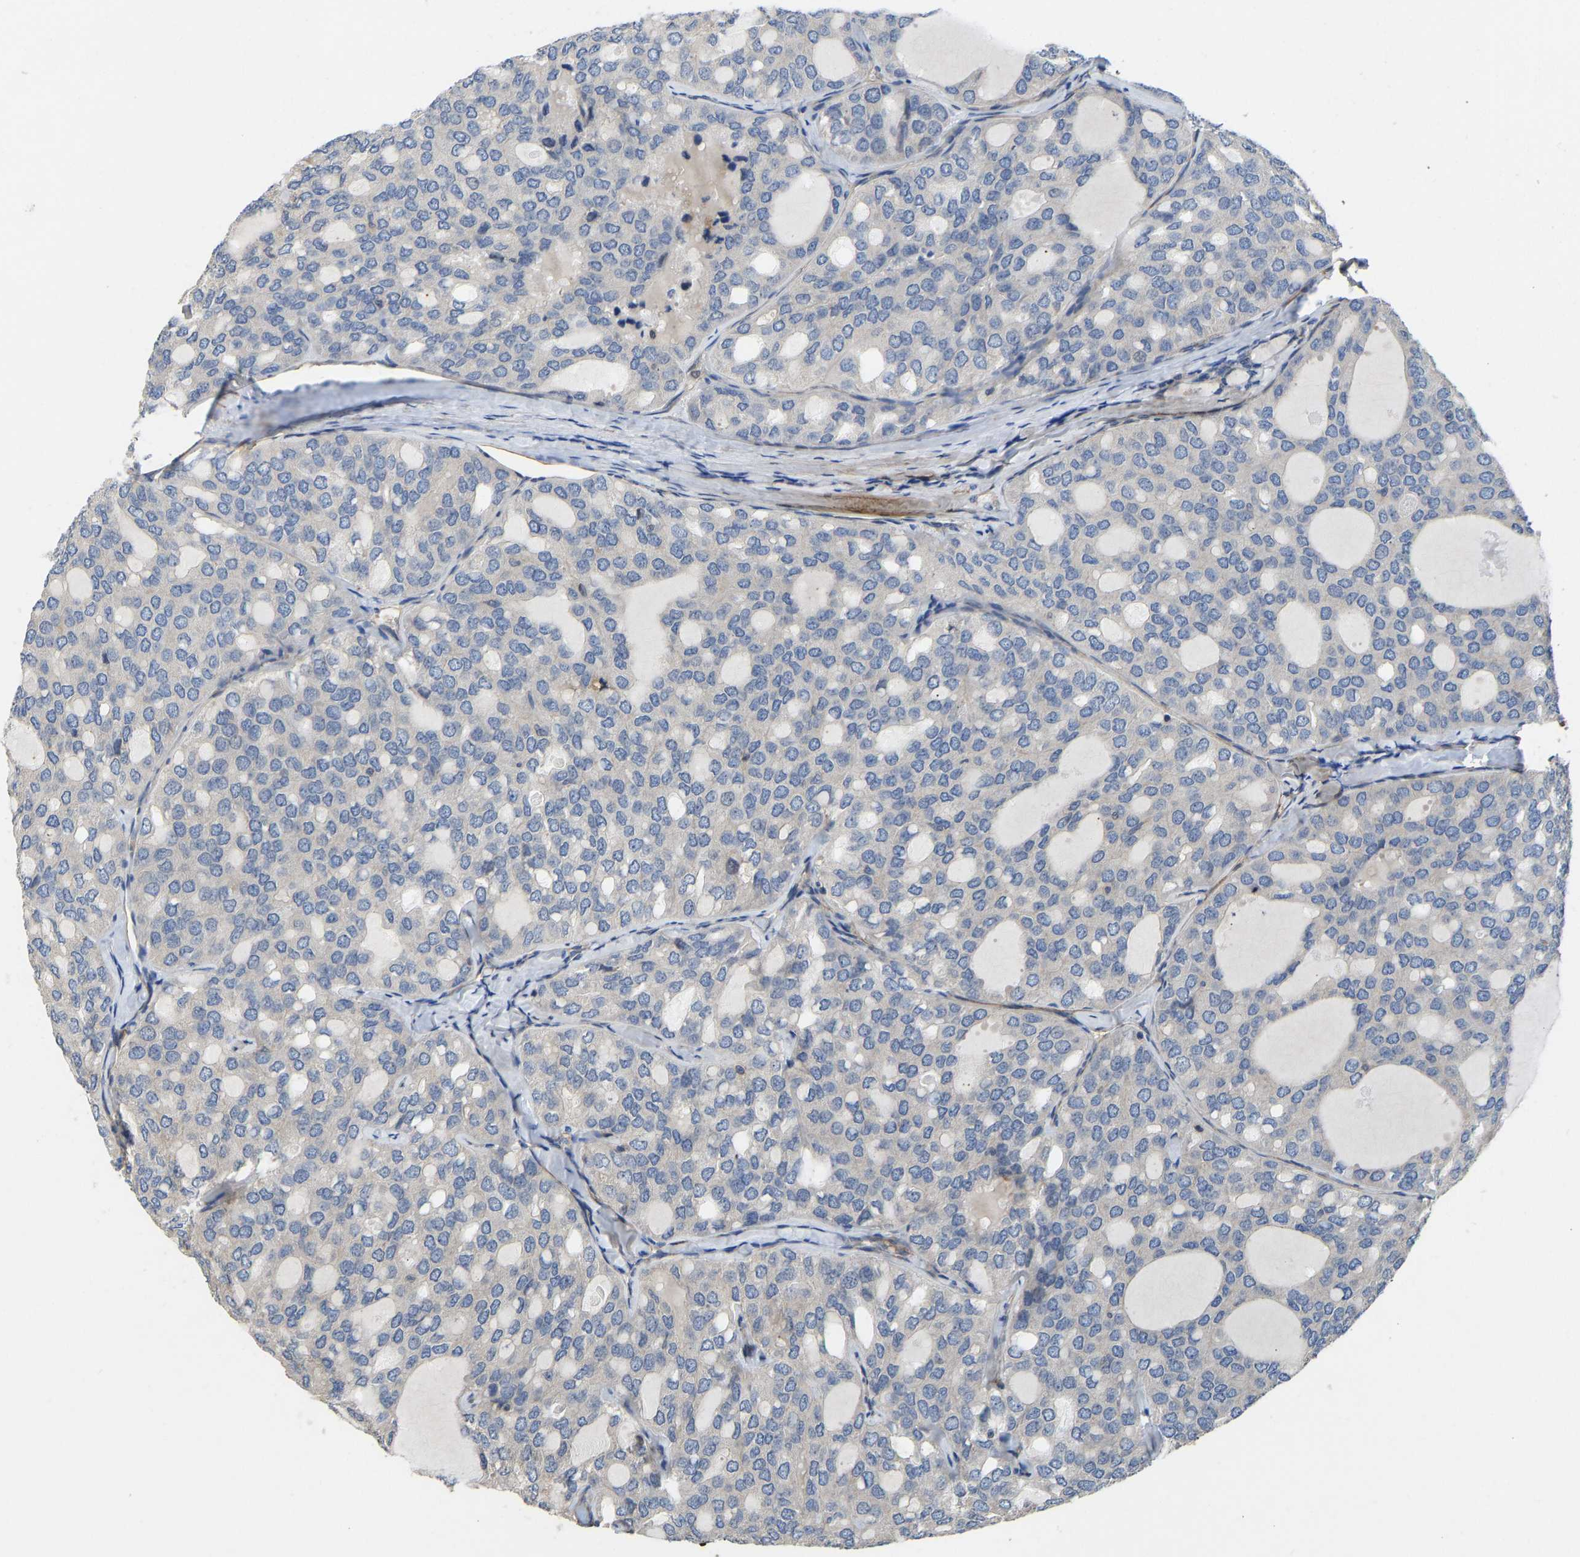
{"staining": {"intensity": "negative", "quantity": "none", "location": "none"}, "tissue": "thyroid cancer", "cell_type": "Tumor cells", "image_type": "cancer", "snomed": [{"axis": "morphology", "description": "Follicular adenoma carcinoma, NOS"}, {"axis": "topography", "description": "Thyroid gland"}], "caption": "Tumor cells are negative for protein expression in human thyroid cancer. (Immunohistochemistry (ihc), brightfield microscopy, high magnification).", "gene": "ELMO2", "patient": {"sex": "male", "age": 75}}